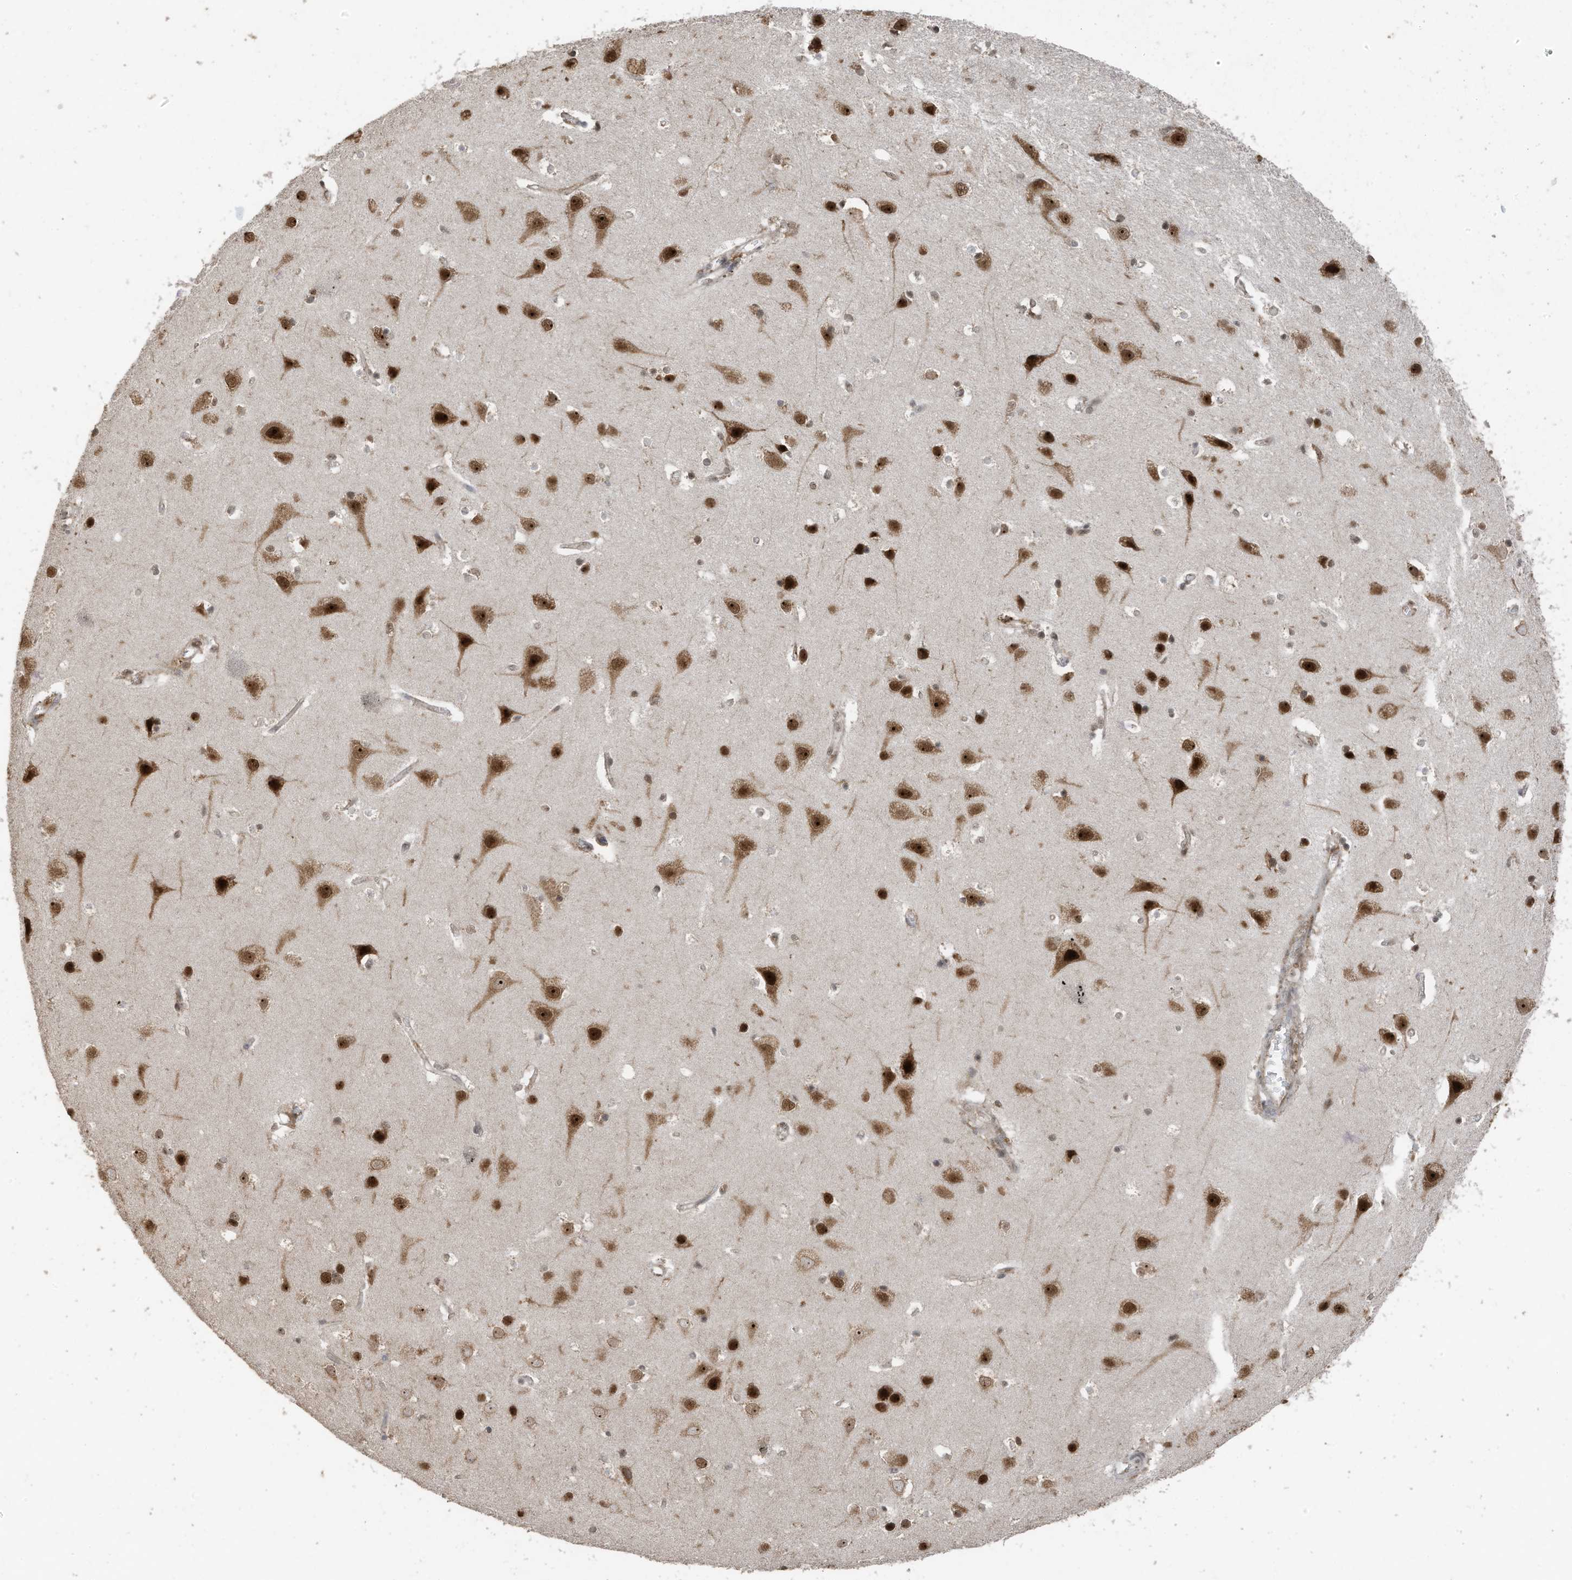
{"staining": {"intensity": "negative", "quantity": "none", "location": "none"}, "tissue": "cerebral cortex", "cell_type": "Endothelial cells", "image_type": "normal", "snomed": [{"axis": "morphology", "description": "Normal tissue, NOS"}, {"axis": "topography", "description": "Cerebral cortex"}], "caption": "High power microscopy image of an immunohistochemistry (IHC) histopathology image of benign cerebral cortex, revealing no significant positivity in endothelial cells. (Immunohistochemistry (ihc), brightfield microscopy, high magnification).", "gene": "ERLEC1", "patient": {"sex": "male", "age": 54}}